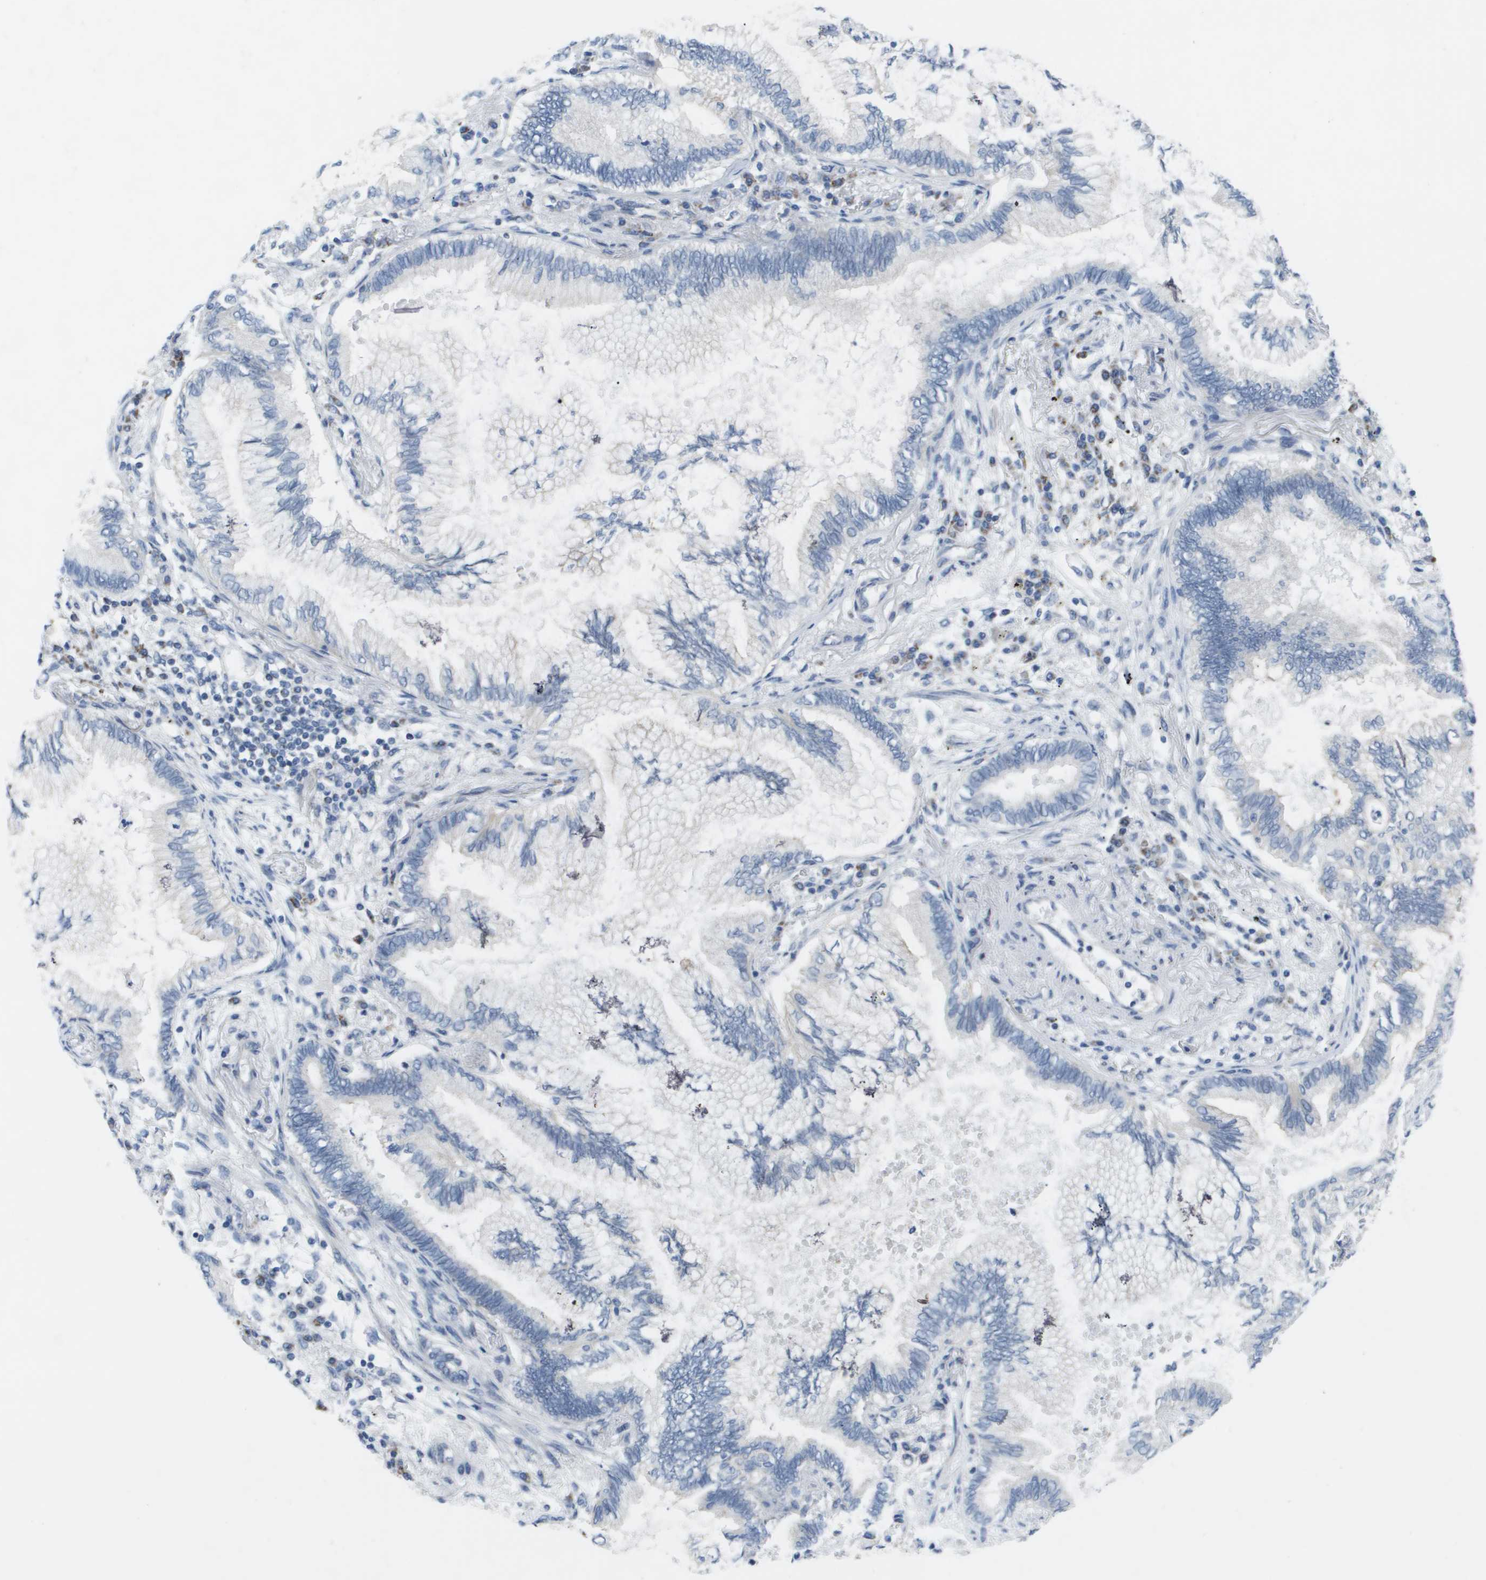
{"staining": {"intensity": "negative", "quantity": "none", "location": "none"}, "tissue": "lung cancer", "cell_type": "Tumor cells", "image_type": "cancer", "snomed": [{"axis": "morphology", "description": "Normal tissue, NOS"}, {"axis": "morphology", "description": "Adenocarcinoma, NOS"}, {"axis": "topography", "description": "Bronchus"}, {"axis": "topography", "description": "Lung"}], "caption": "An IHC micrograph of lung cancer (adenocarcinoma) is shown. There is no staining in tumor cells of lung cancer (adenocarcinoma).", "gene": "TMEM223", "patient": {"sex": "female", "age": 70}}